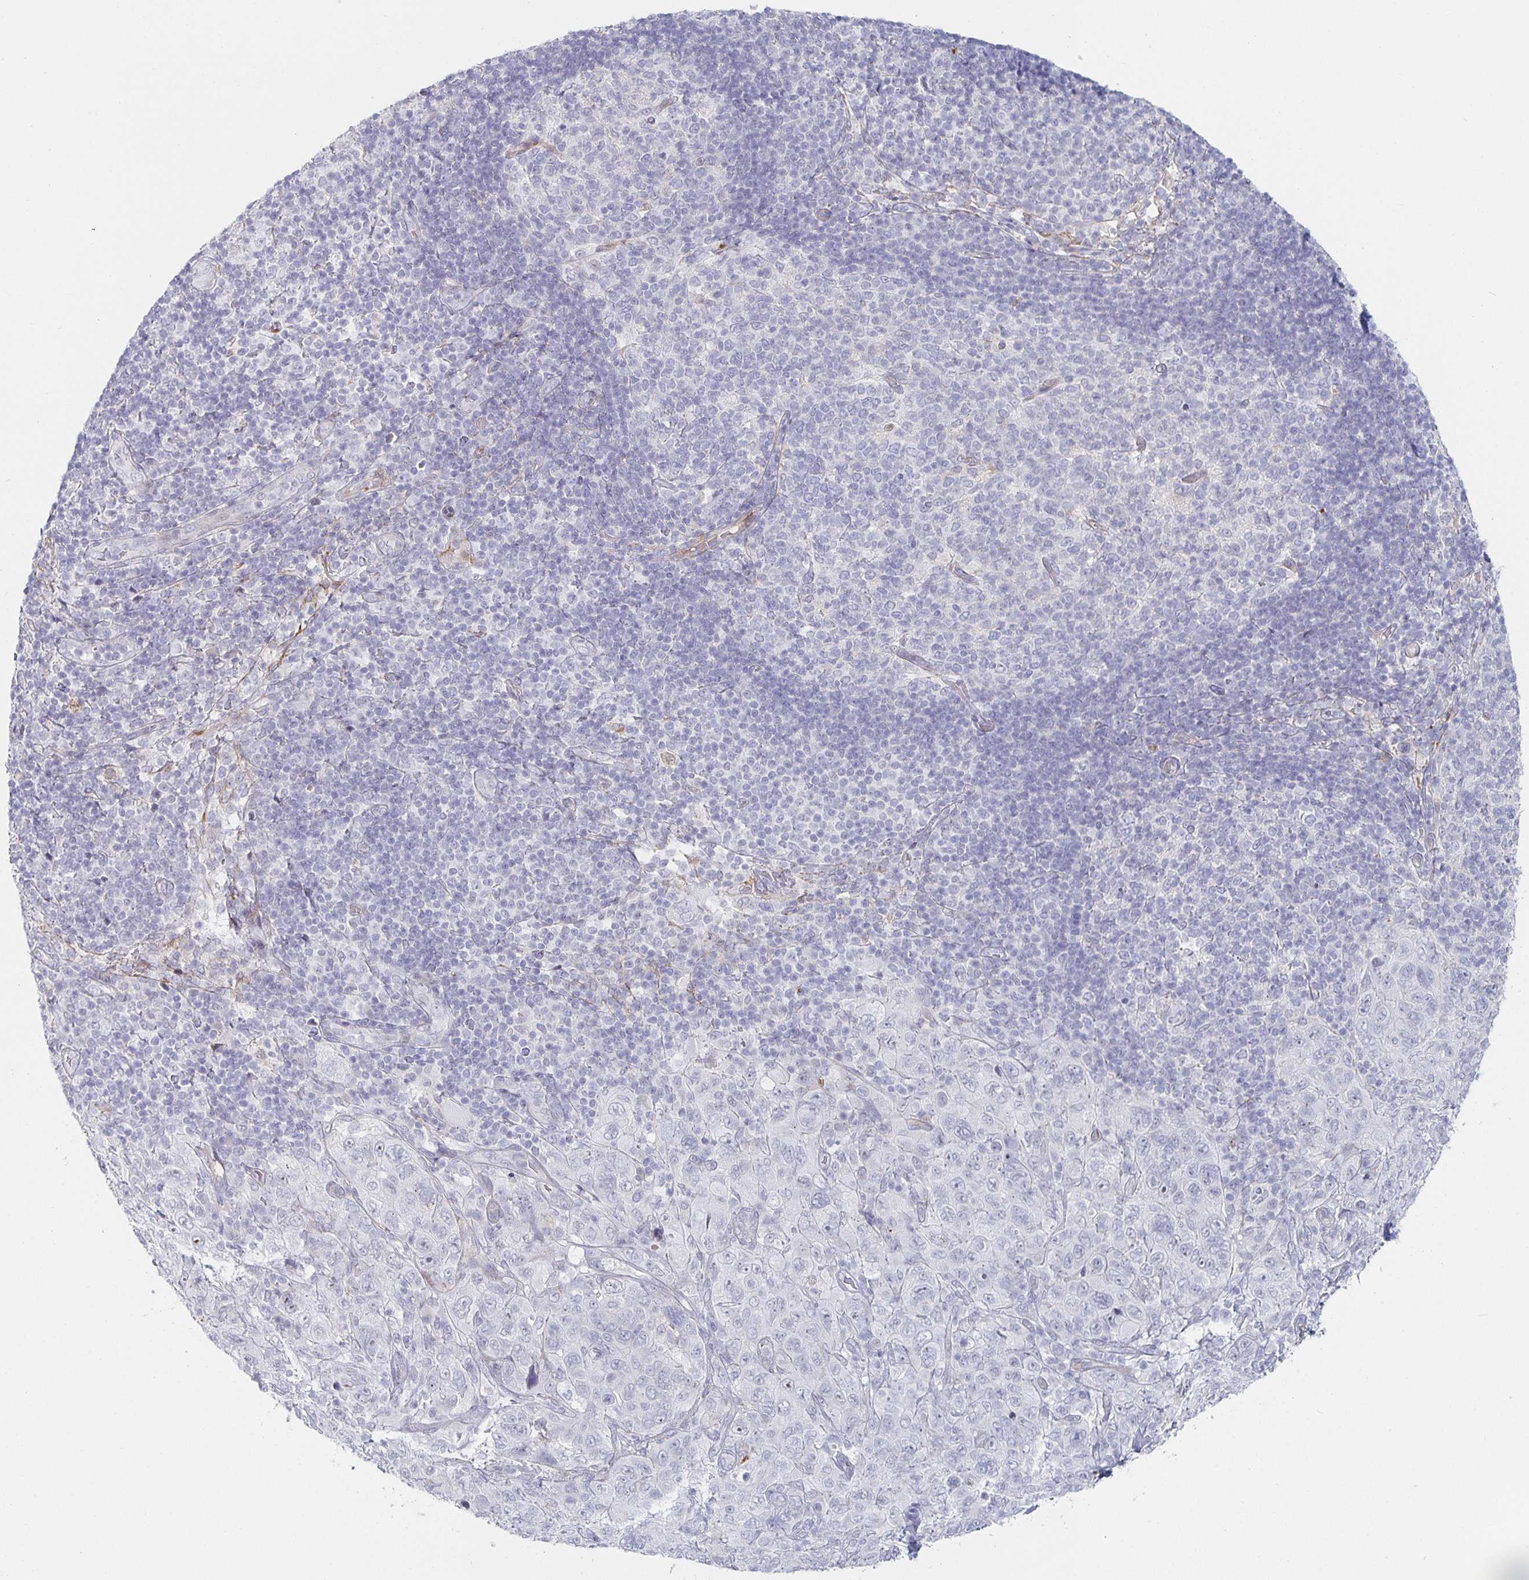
{"staining": {"intensity": "negative", "quantity": "none", "location": "none"}, "tissue": "pancreatic cancer", "cell_type": "Tumor cells", "image_type": "cancer", "snomed": [{"axis": "morphology", "description": "Adenocarcinoma, NOS"}, {"axis": "topography", "description": "Pancreas"}], "caption": "The photomicrograph reveals no staining of tumor cells in pancreatic cancer (adenocarcinoma). Nuclei are stained in blue.", "gene": "S100G", "patient": {"sex": "male", "age": 68}}